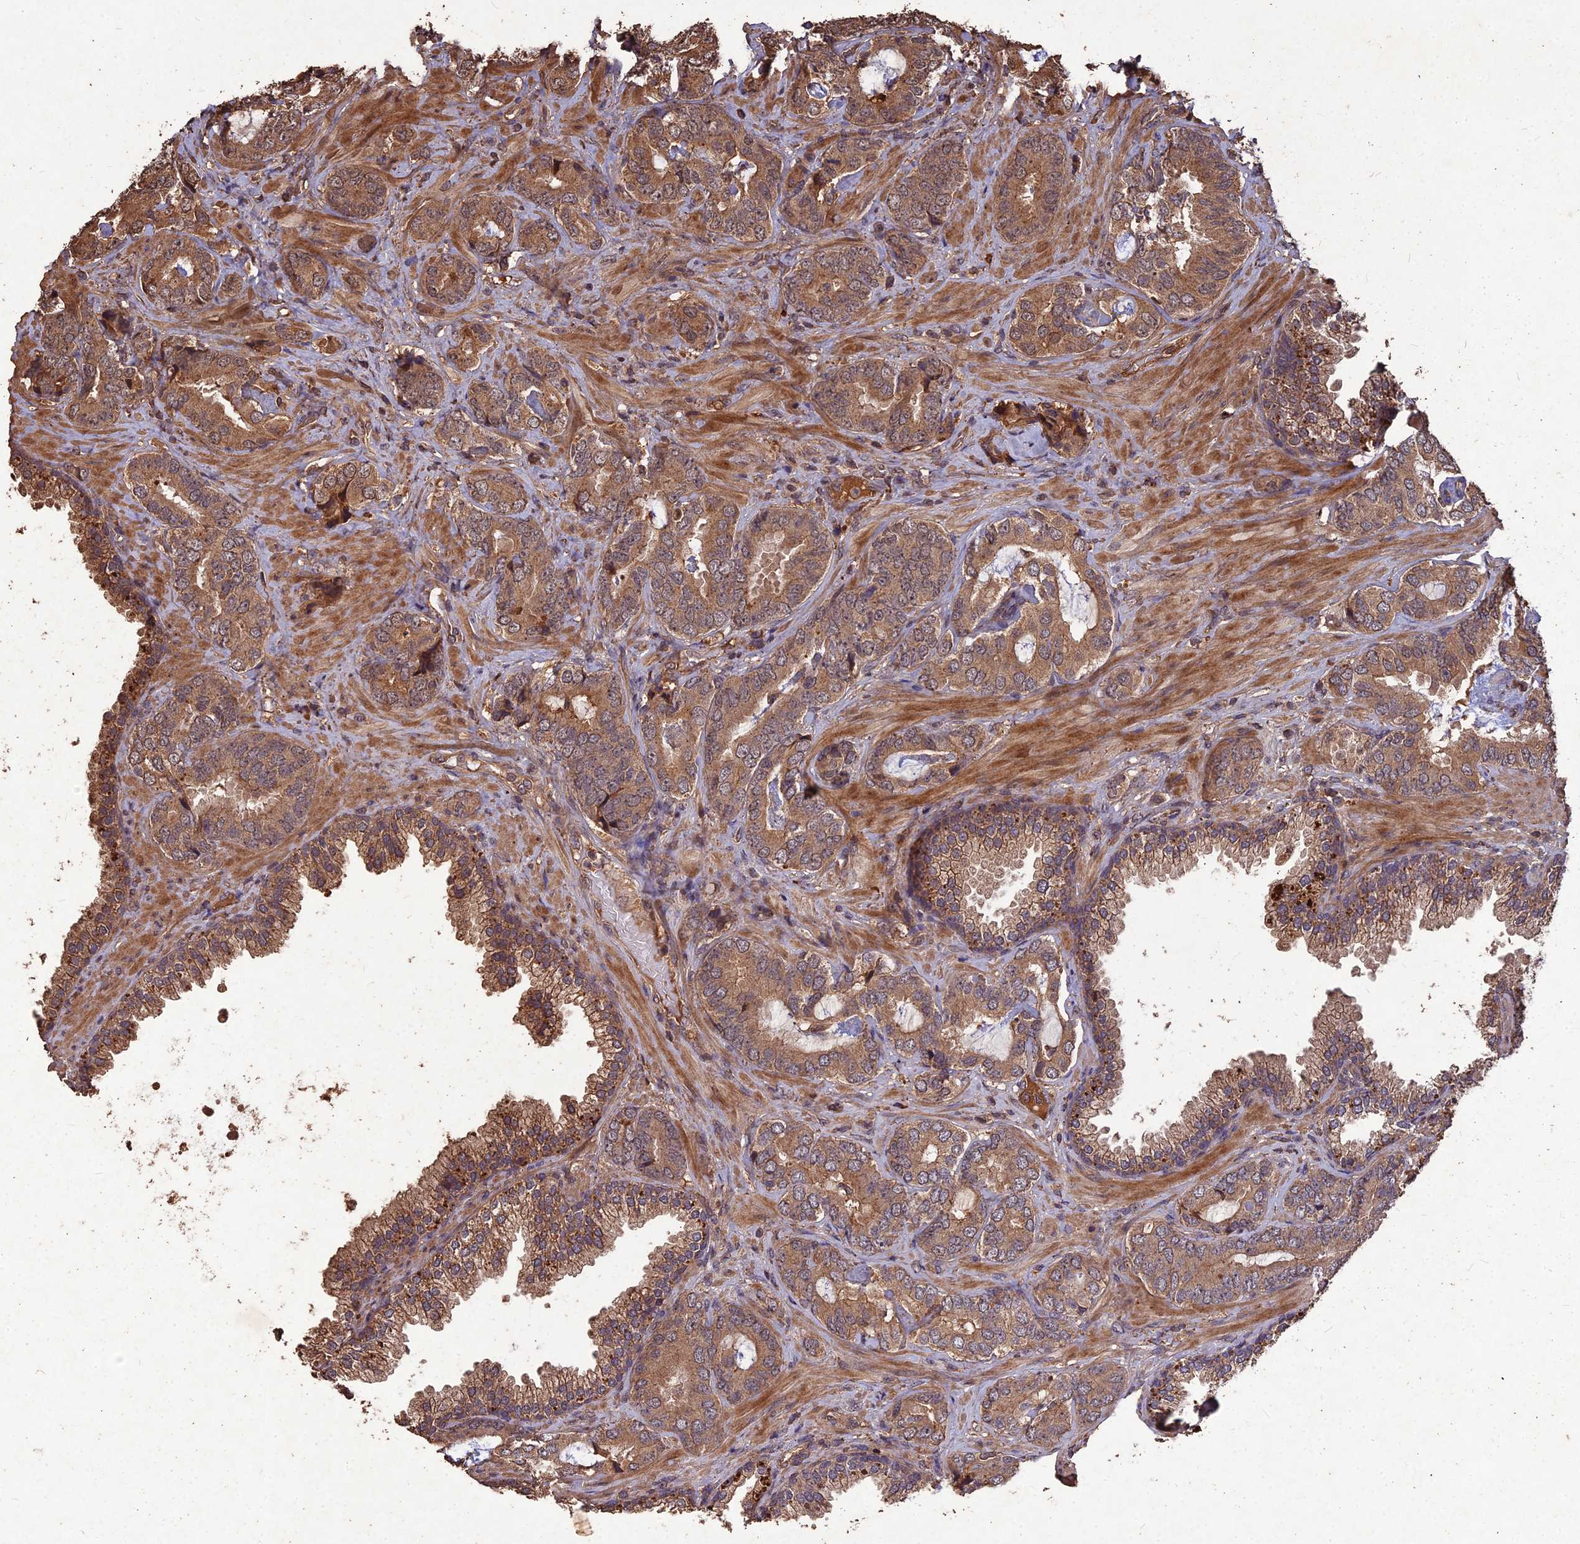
{"staining": {"intensity": "moderate", "quantity": ">75%", "location": "cytoplasmic/membranous"}, "tissue": "prostate cancer", "cell_type": "Tumor cells", "image_type": "cancer", "snomed": [{"axis": "morphology", "description": "Adenocarcinoma, High grade"}, {"axis": "topography", "description": "Prostate"}], "caption": "A photomicrograph of human adenocarcinoma (high-grade) (prostate) stained for a protein displays moderate cytoplasmic/membranous brown staining in tumor cells.", "gene": "SYMPK", "patient": {"sex": "male", "age": 71}}